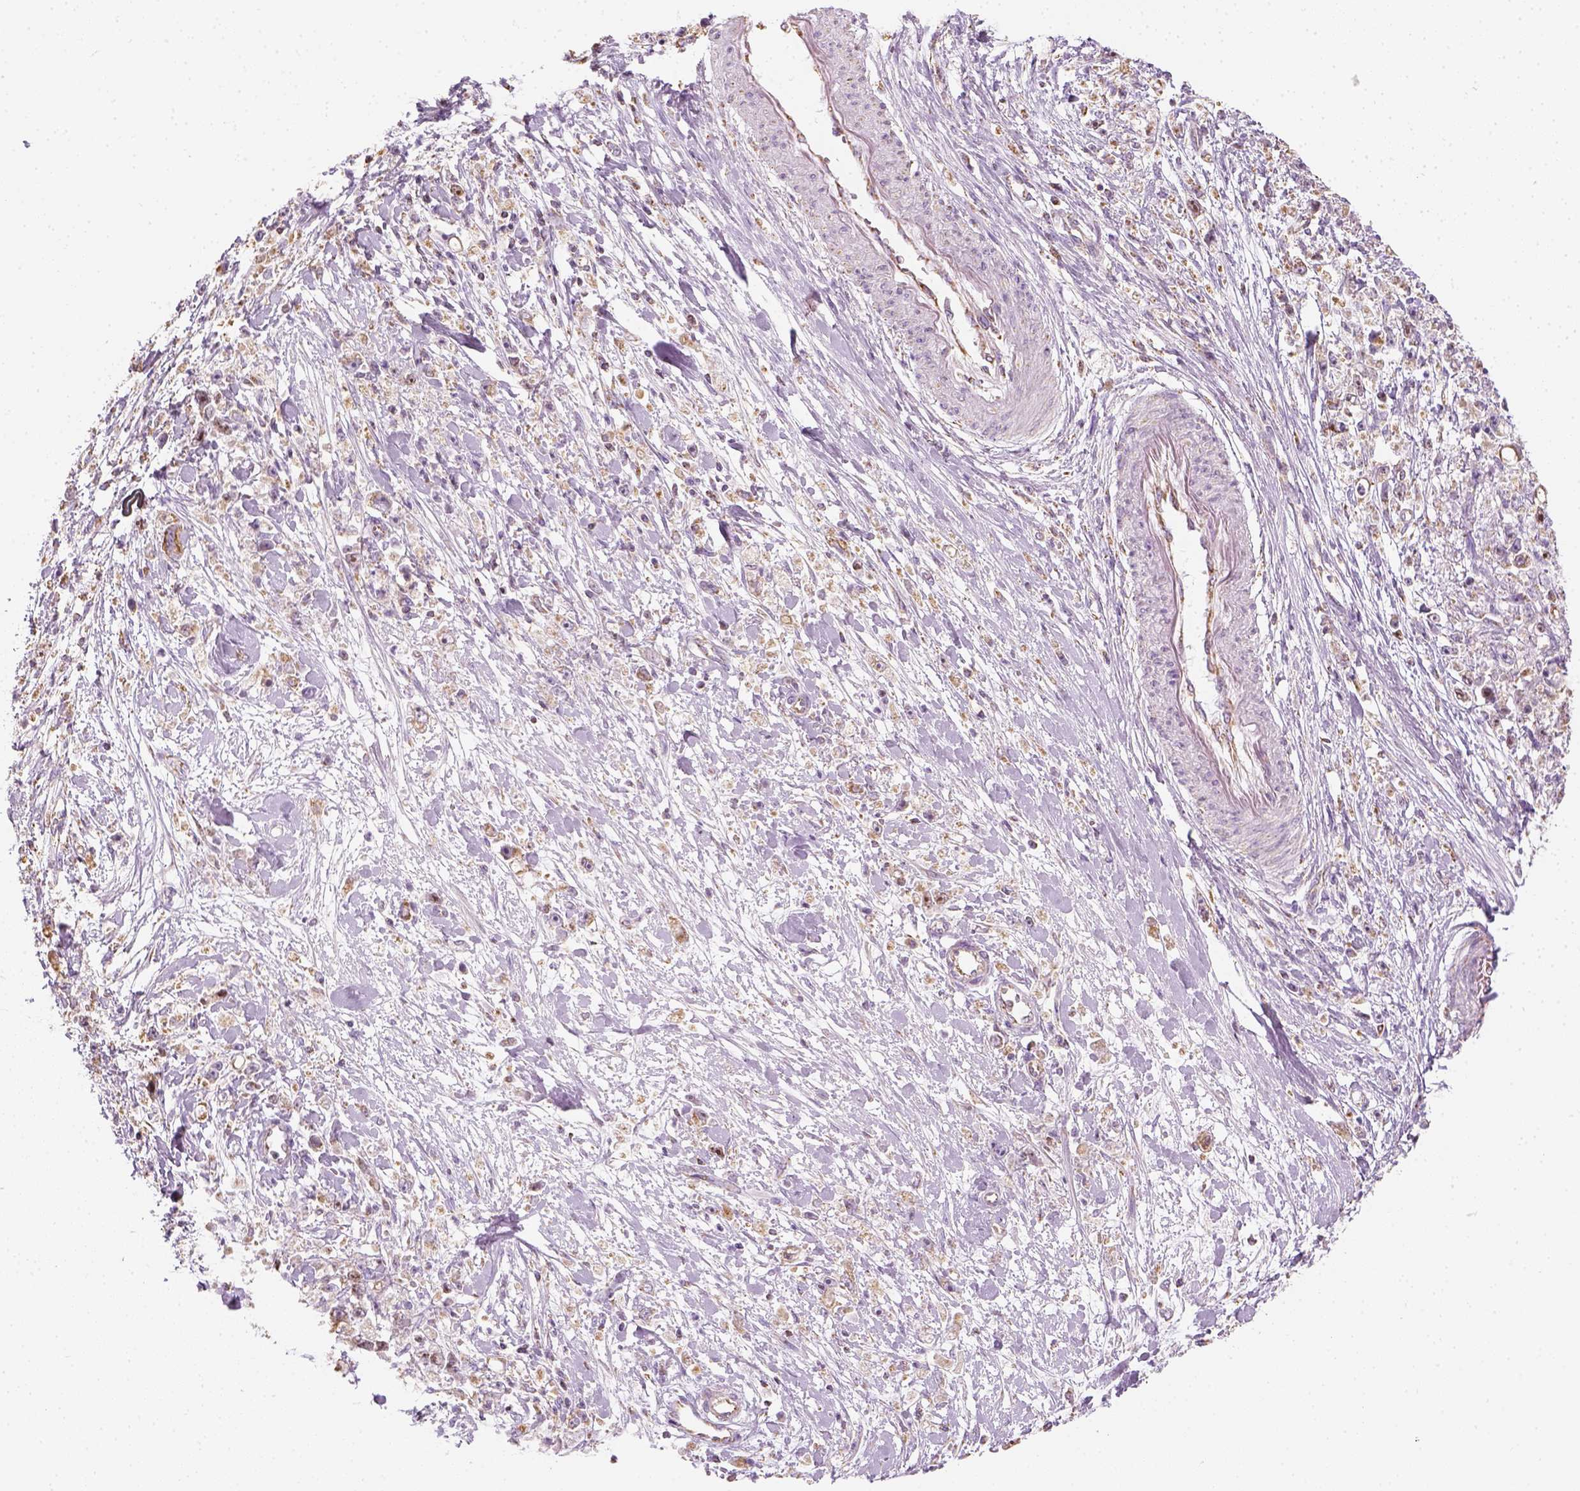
{"staining": {"intensity": "moderate", "quantity": ">75%", "location": "cytoplasmic/membranous"}, "tissue": "stomach cancer", "cell_type": "Tumor cells", "image_type": "cancer", "snomed": [{"axis": "morphology", "description": "Adenocarcinoma, NOS"}, {"axis": "topography", "description": "Stomach"}], "caption": "Protein staining of stomach cancer tissue reveals moderate cytoplasmic/membranous expression in approximately >75% of tumor cells.", "gene": "LCA5", "patient": {"sex": "female", "age": 59}}